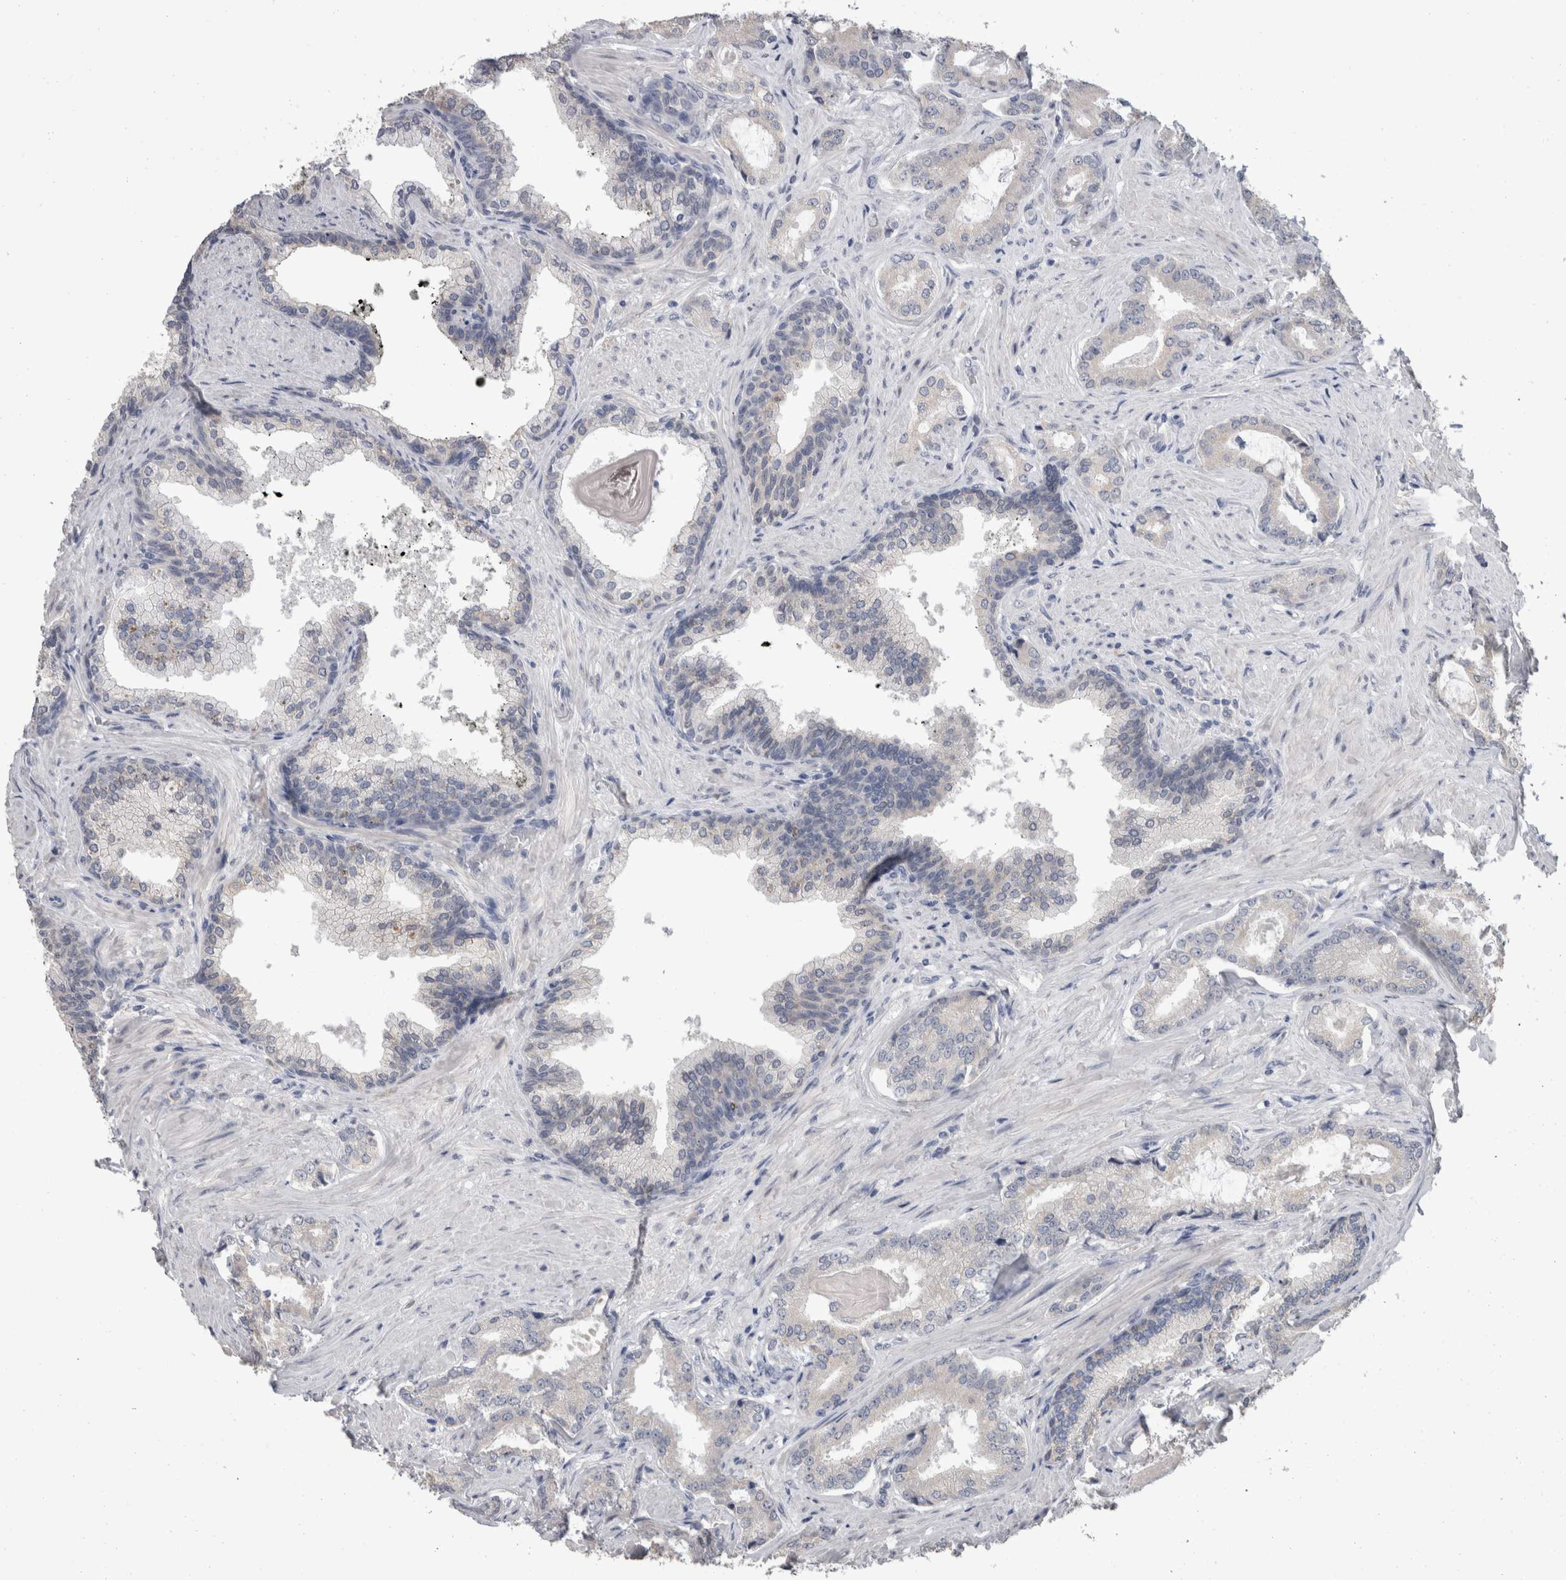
{"staining": {"intensity": "negative", "quantity": "none", "location": "none"}, "tissue": "prostate cancer", "cell_type": "Tumor cells", "image_type": "cancer", "snomed": [{"axis": "morphology", "description": "Adenocarcinoma, Low grade"}, {"axis": "topography", "description": "Prostate"}], "caption": "A high-resolution micrograph shows immunohistochemistry staining of prostate cancer (low-grade adenocarcinoma), which exhibits no significant staining in tumor cells. (DAB (3,3'-diaminobenzidine) immunohistochemistry with hematoxylin counter stain).", "gene": "FHOD3", "patient": {"sex": "male", "age": 71}}